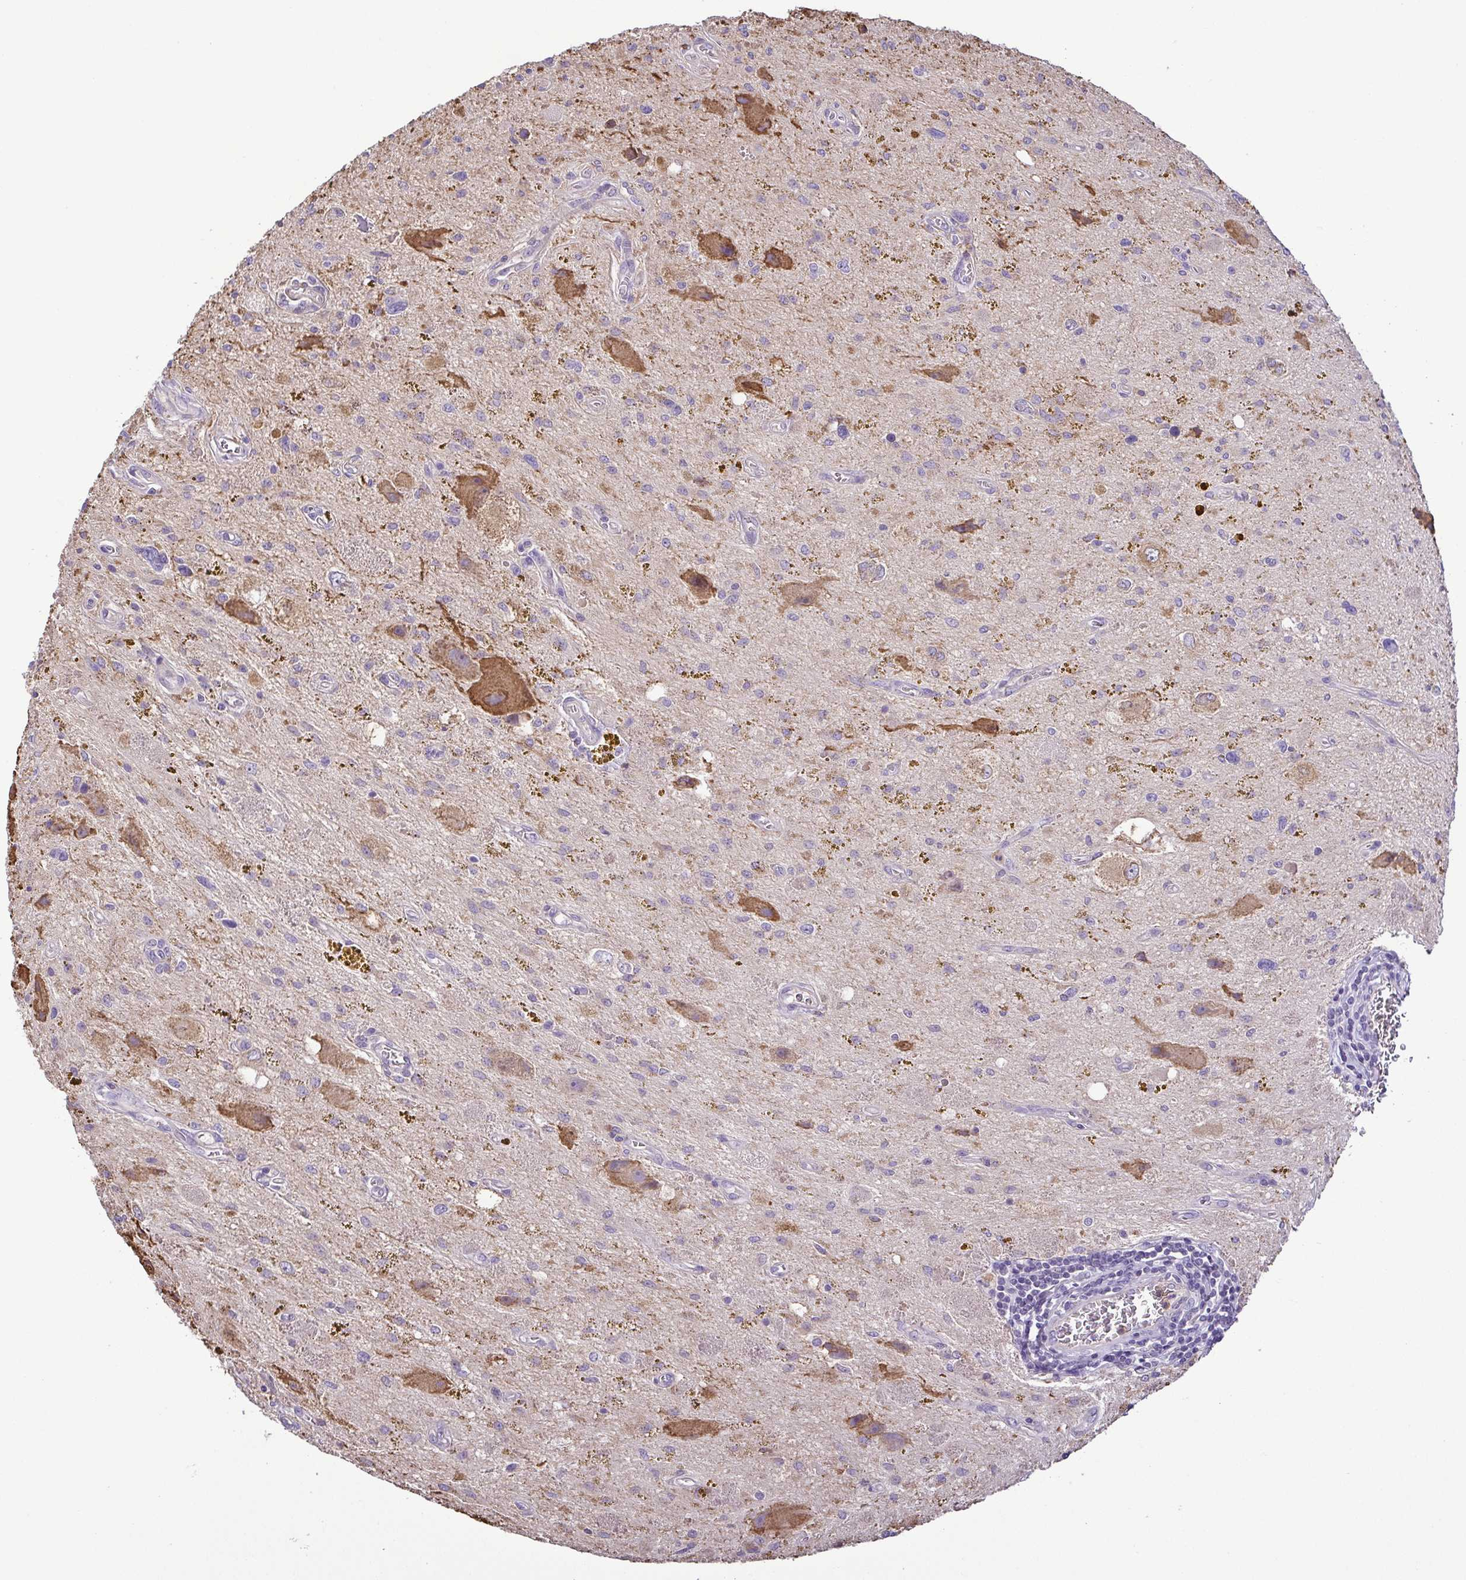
{"staining": {"intensity": "negative", "quantity": "none", "location": "none"}, "tissue": "glioma", "cell_type": "Tumor cells", "image_type": "cancer", "snomed": [{"axis": "morphology", "description": "Glioma, malignant, Low grade"}, {"axis": "topography", "description": "Cerebellum"}], "caption": "DAB immunohistochemical staining of human malignant low-grade glioma demonstrates no significant positivity in tumor cells.", "gene": "MYL10", "patient": {"sex": "female", "age": 14}}